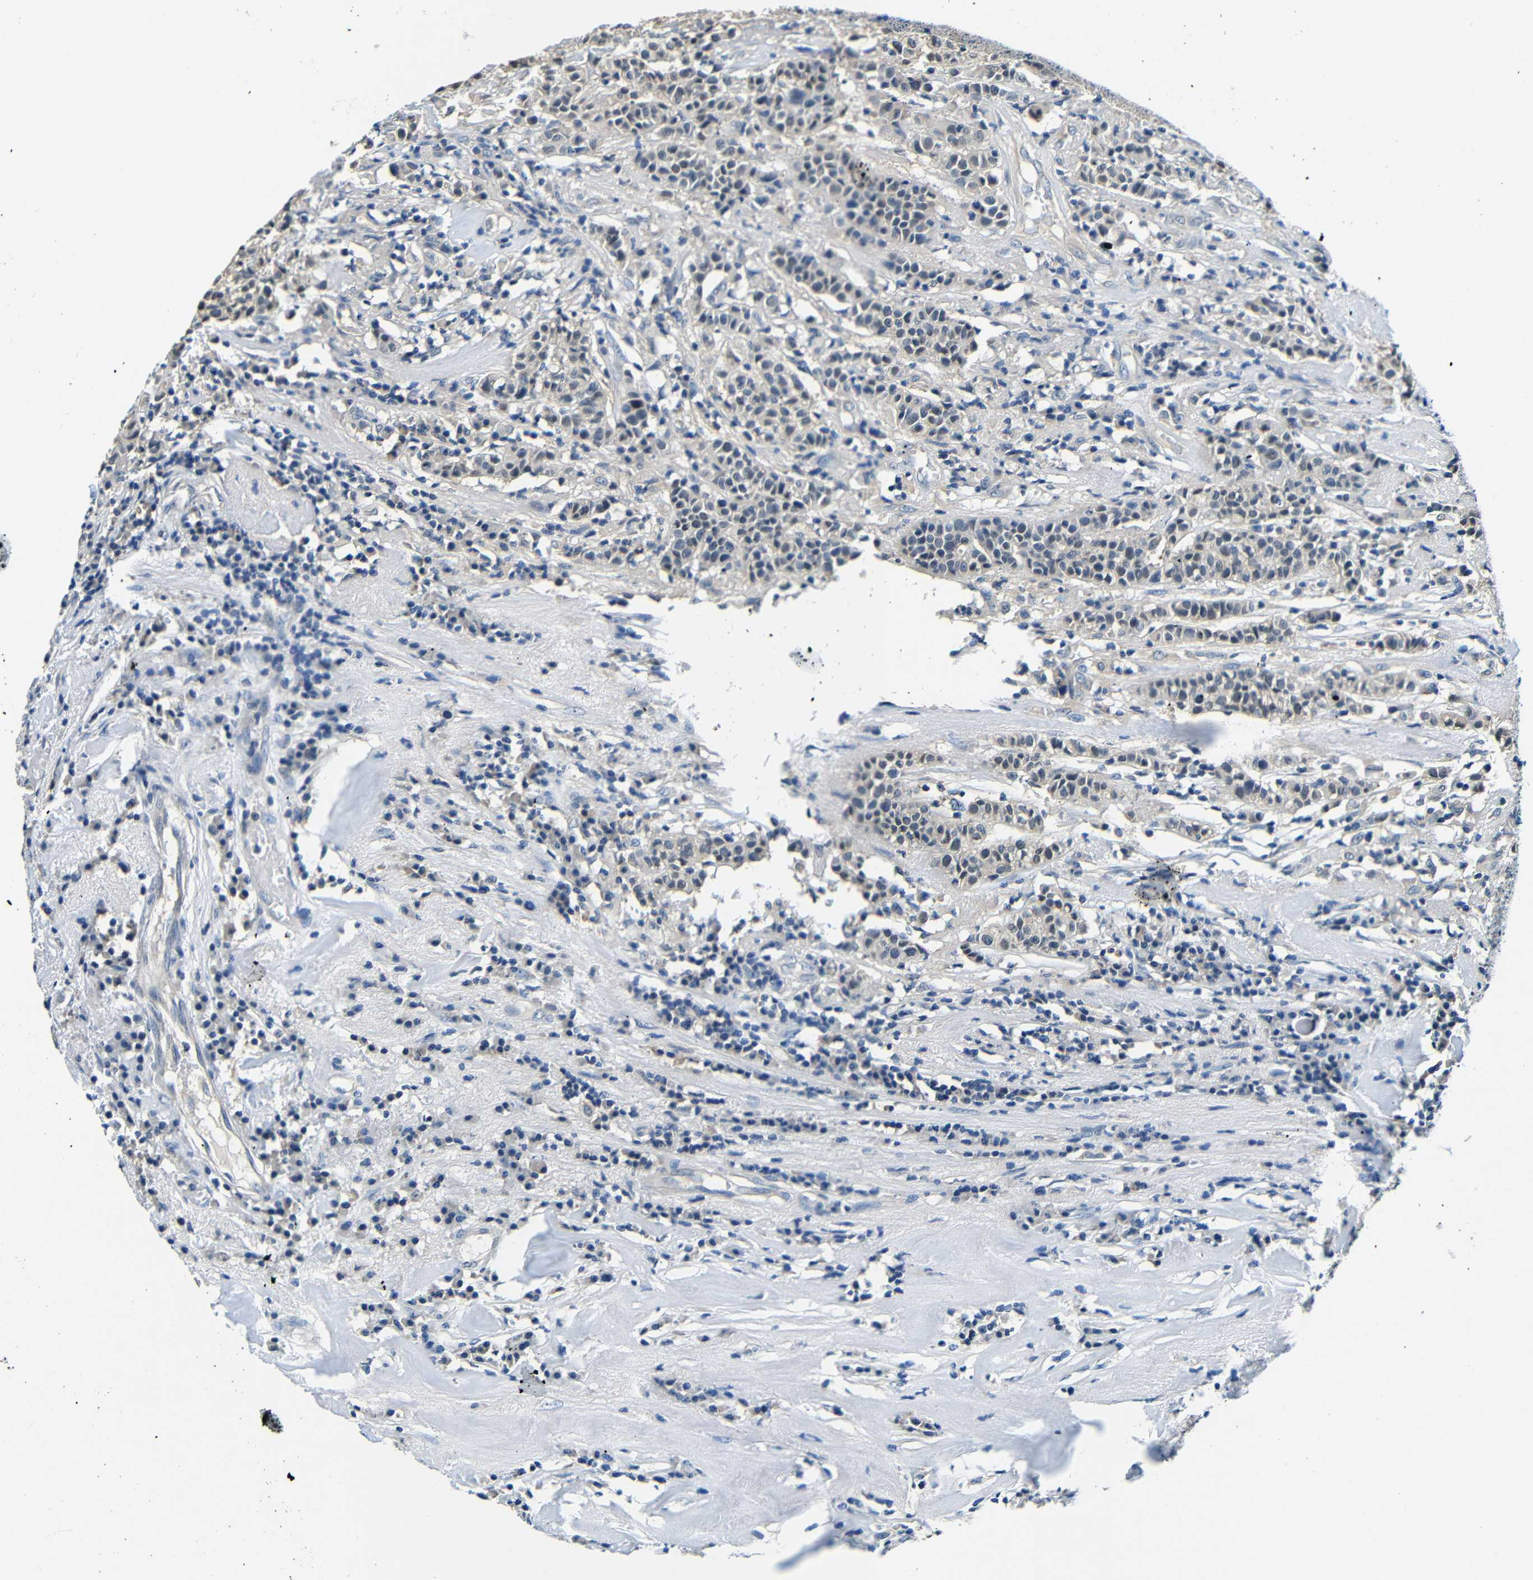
{"staining": {"intensity": "negative", "quantity": "none", "location": "none"}, "tissue": "head and neck cancer", "cell_type": "Tumor cells", "image_type": "cancer", "snomed": [{"axis": "morphology", "description": "Adenocarcinoma, NOS"}, {"axis": "topography", "description": "Salivary gland"}, {"axis": "topography", "description": "Head-Neck"}], "caption": "Histopathology image shows no significant protein staining in tumor cells of head and neck cancer. (DAB immunohistochemistry (IHC), high magnification).", "gene": "ADAP1", "patient": {"sex": "female", "age": 65}}